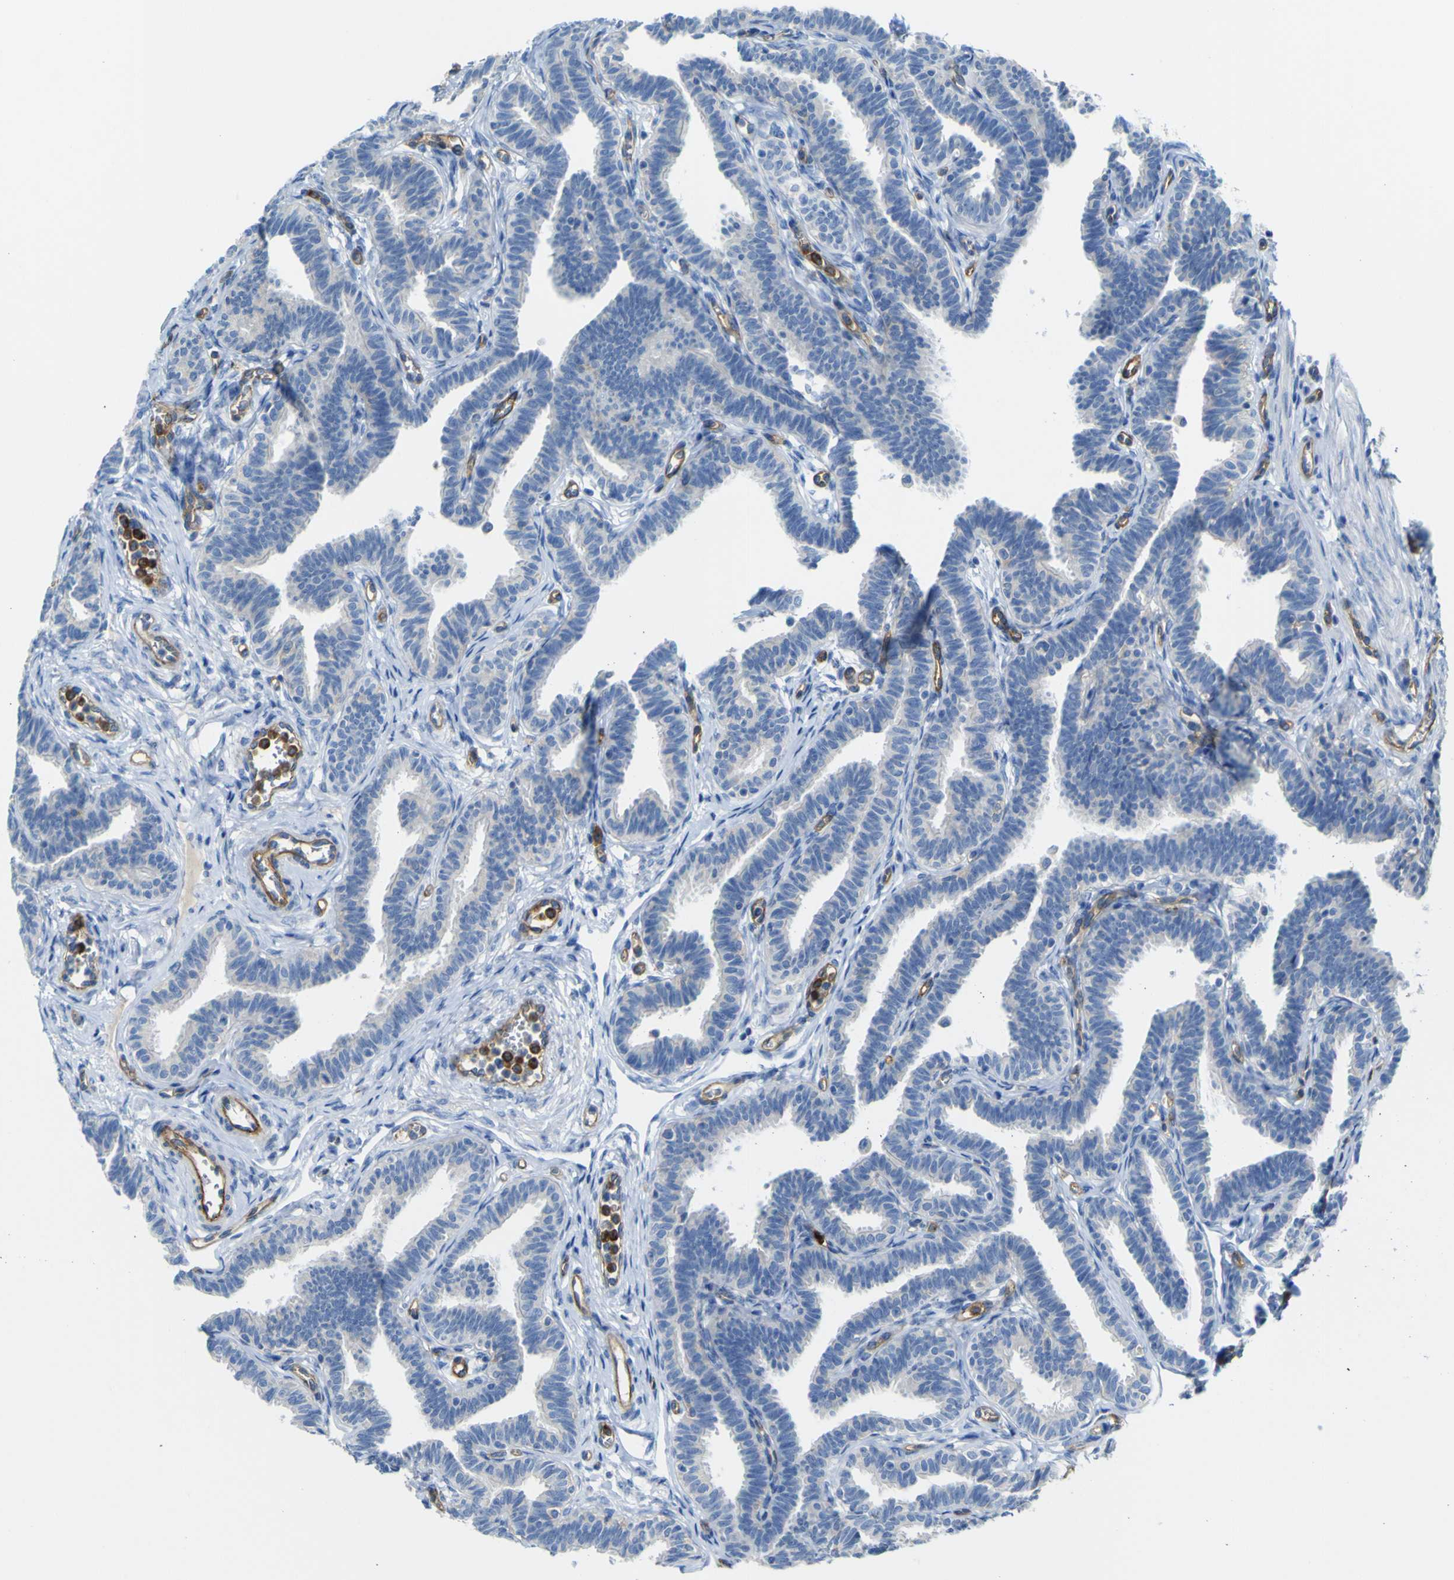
{"staining": {"intensity": "negative", "quantity": "none", "location": "none"}, "tissue": "fallopian tube", "cell_type": "Glandular cells", "image_type": "normal", "snomed": [{"axis": "morphology", "description": "Normal tissue, NOS"}, {"axis": "topography", "description": "Fallopian tube"}, {"axis": "topography", "description": "Ovary"}], "caption": "Unremarkable fallopian tube was stained to show a protein in brown. There is no significant expression in glandular cells.", "gene": "CD93", "patient": {"sex": "female", "age": 23}}